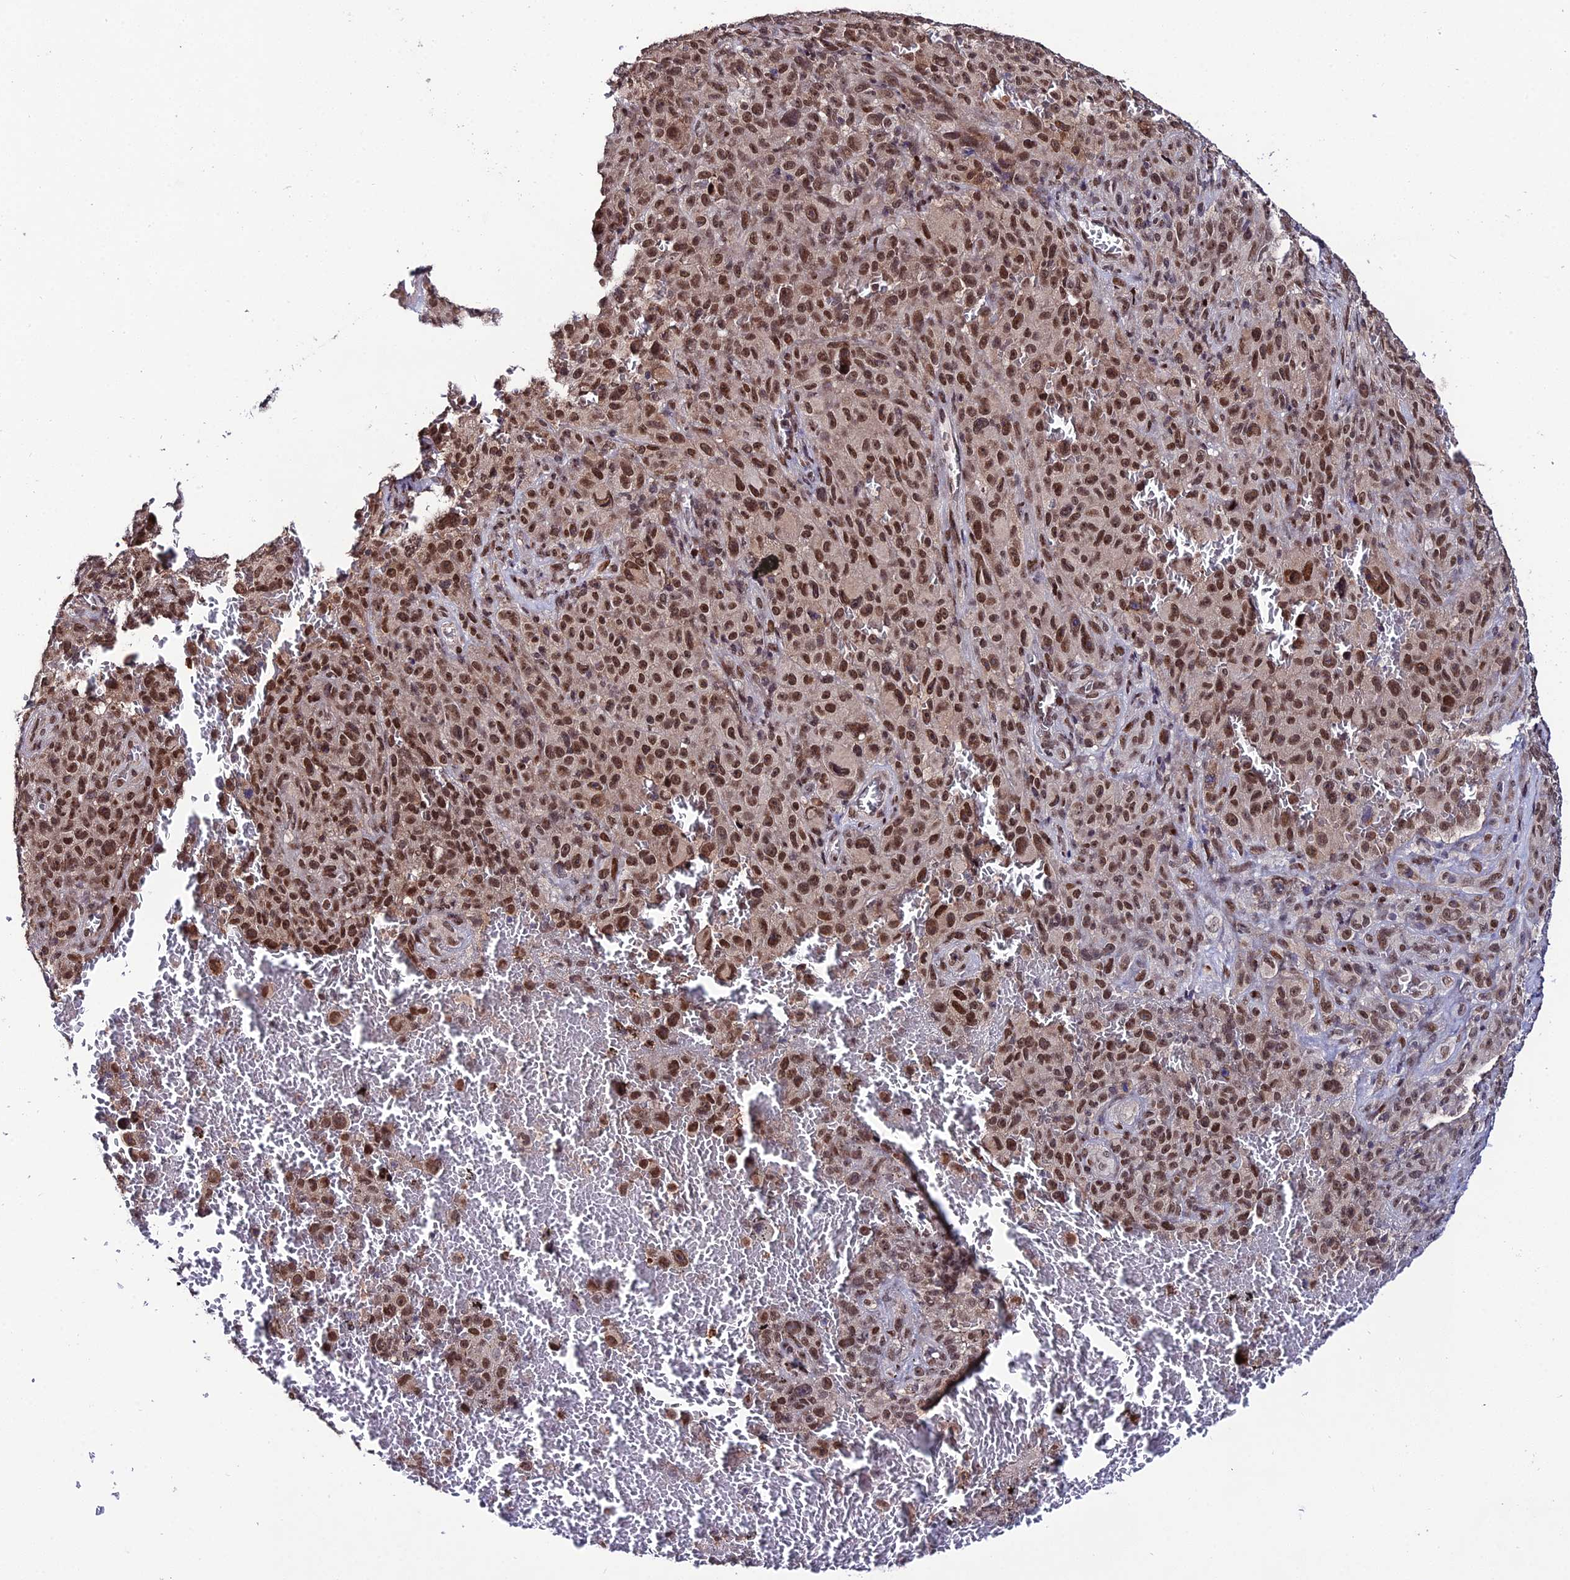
{"staining": {"intensity": "moderate", "quantity": ">75%", "location": "nuclear"}, "tissue": "melanoma", "cell_type": "Tumor cells", "image_type": "cancer", "snomed": [{"axis": "morphology", "description": "Malignant melanoma, NOS"}, {"axis": "topography", "description": "Skin"}], "caption": "Melanoma stained with a protein marker displays moderate staining in tumor cells.", "gene": "SYT15", "patient": {"sex": "female", "age": 82}}